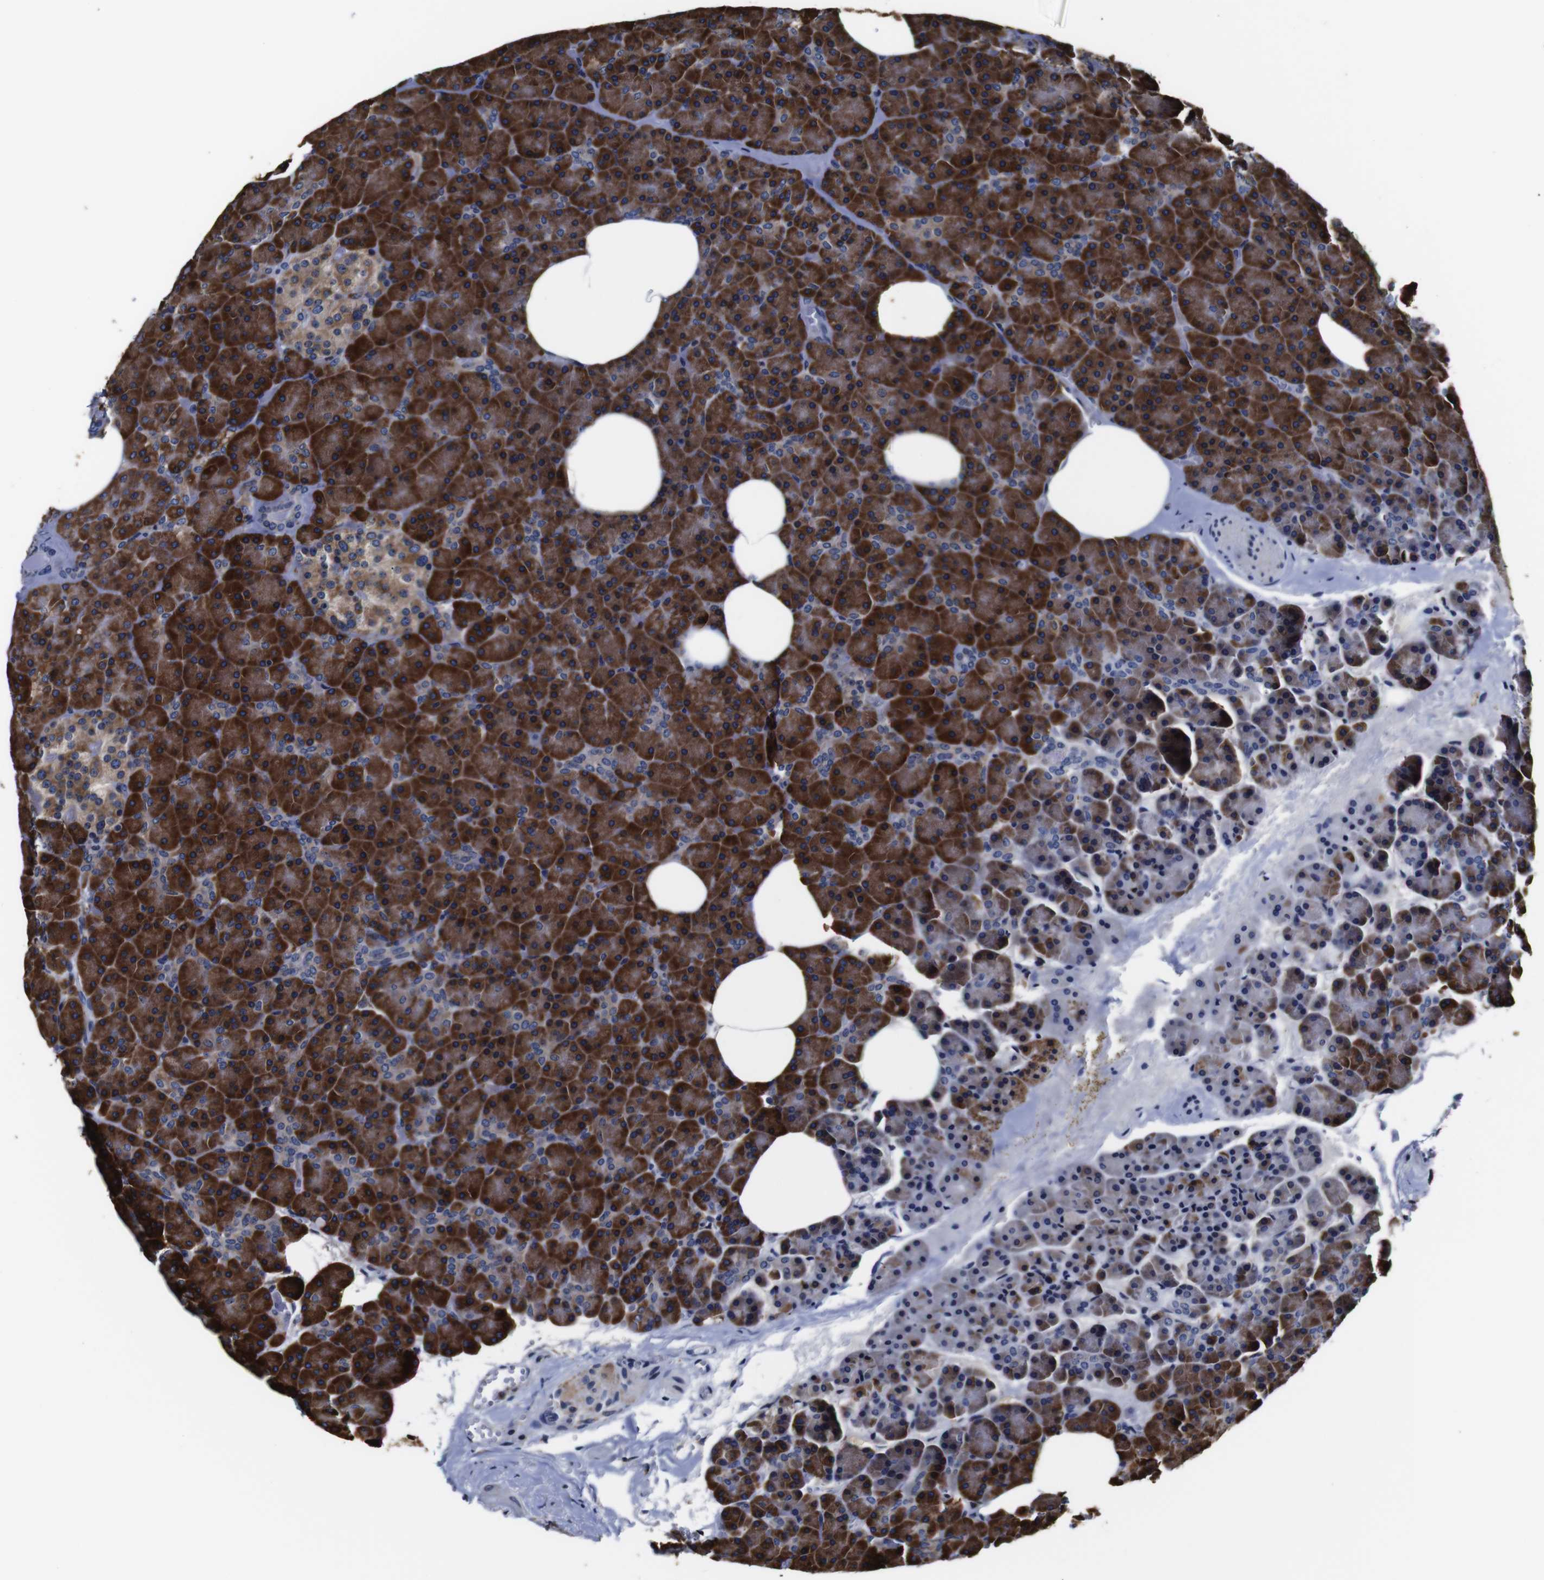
{"staining": {"intensity": "strong", "quantity": ">75%", "location": "cytoplasmic/membranous"}, "tissue": "pancreas", "cell_type": "Exocrine glandular cells", "image_type": "normal", "snomed": [{"axis": "morphology", "description": "Normal tissue, NOS"}, {"axis": "topography", "description": "Pancreas"}], "caption": "A high-resolution photomicrograph shows IHC staining of benign pancreas, which reveals strong cytoplasmic/membranous staining in about >75% of exocrine glandular cells.", "gene": "PPIB", "patient": {"sex": "female", "age": 35}}